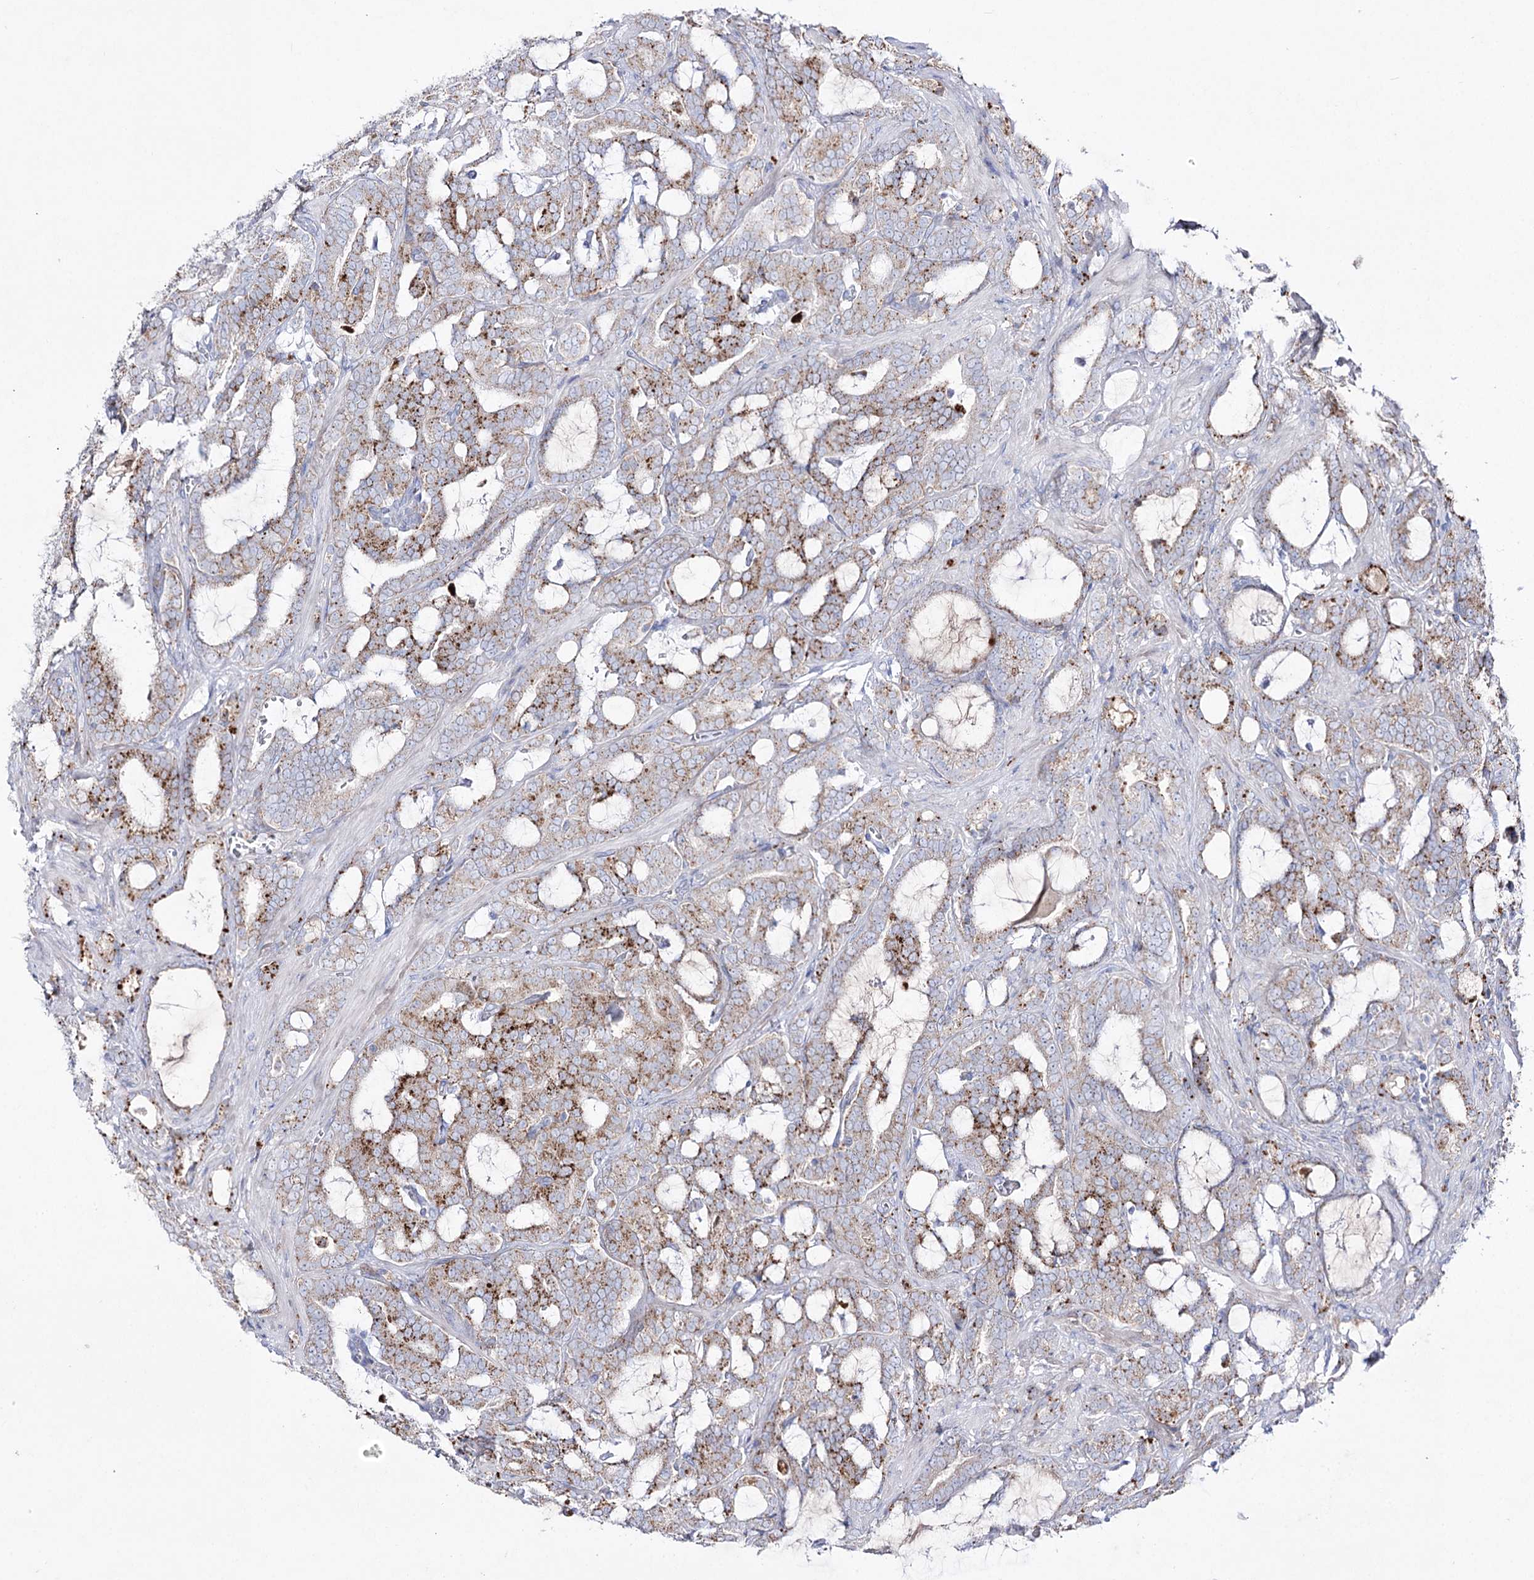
{"staining": {"intensity": "moderate", "quantity": ">75%", "location": "cytoplasmic/membranous"}, "tissue": "prostate cancer", "cell_type": "Tumor cells", "image_type": "cancer", "snomed": [{"axis": "morphology", "description": "Adenocarcinoma, High grade"}, {"axis": "topography", "description": "Prostate and seminal vesicle, NOS"}], "caption": "This is a photomicrograph of IHC staining of prostate adenocarcinoma (high-grade), which shows moderate expression in the cytoplasmic/membranous of tumor cells.", "gene": "NAGLU", "patient": {"sex": "male", "age": 67}}